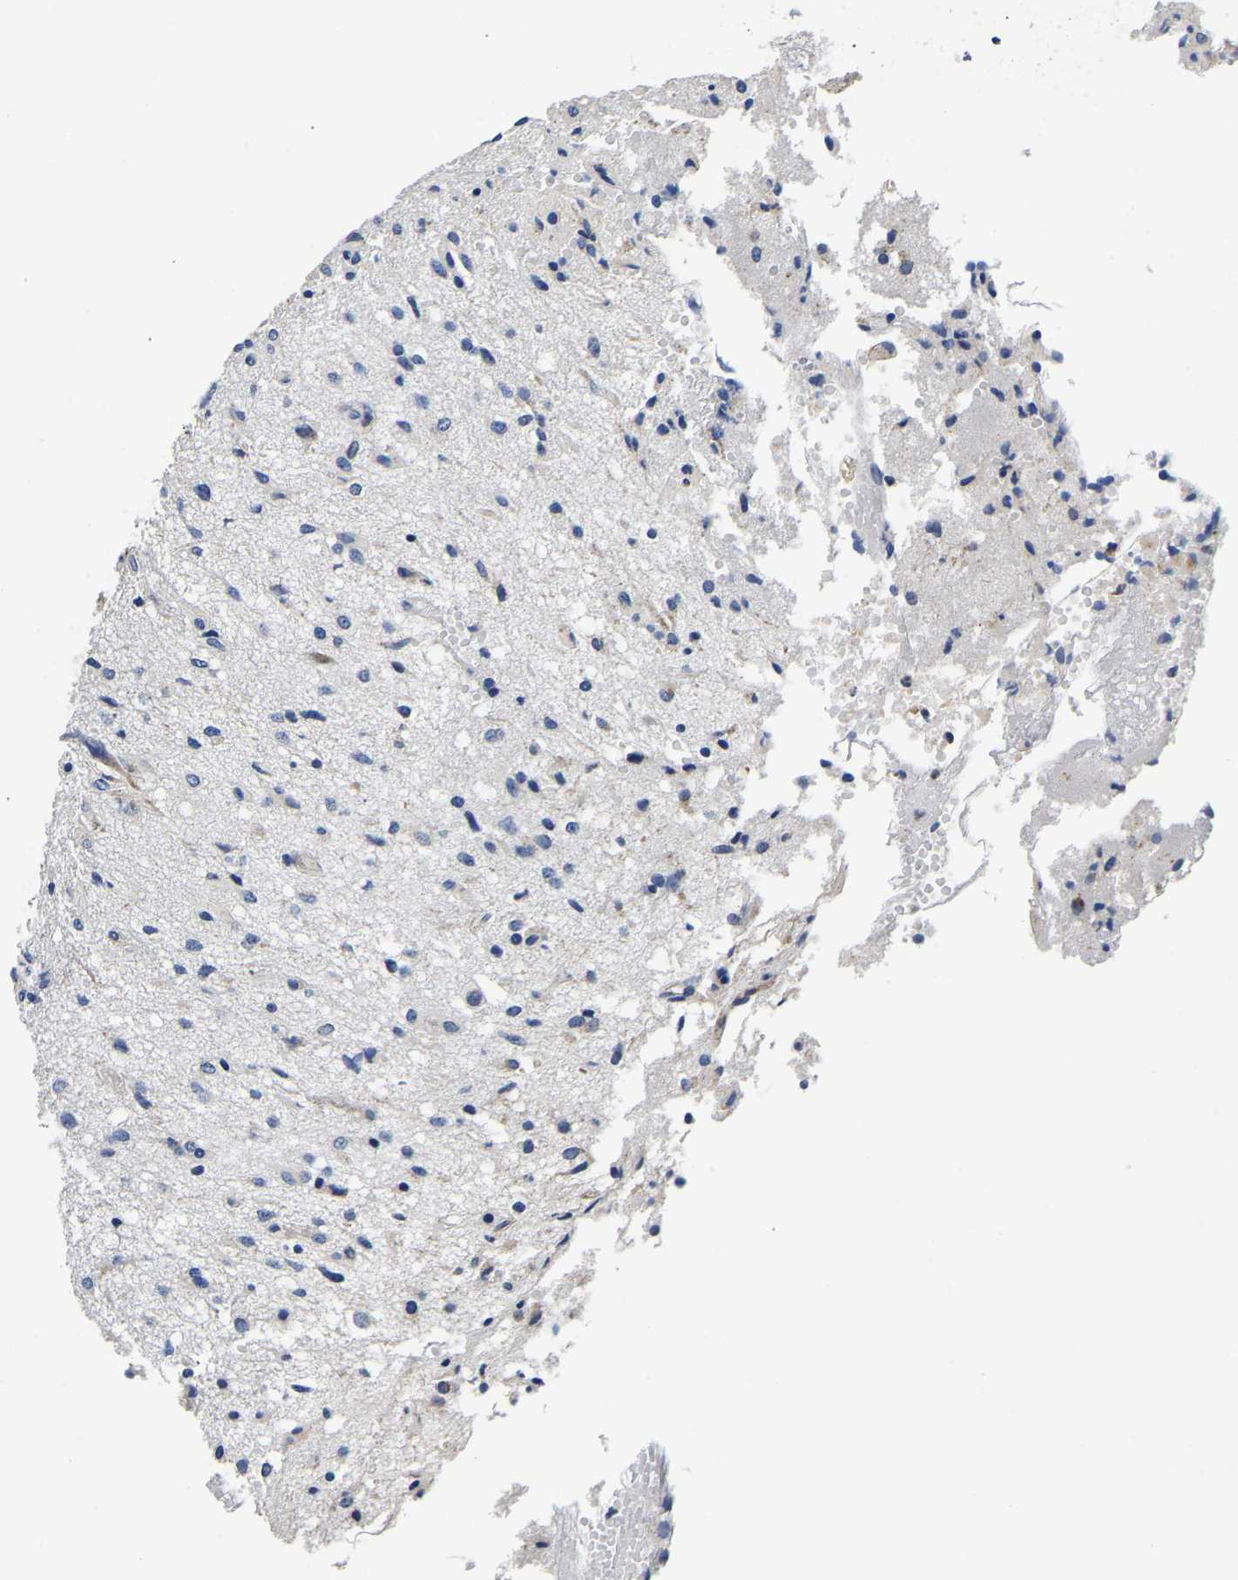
{"staining": {"intensity": "negative", "quantity": "none", "location": "none"}, "tissue": "glioma", "cell_type": "Tumor cells", "image_type": "cancer", "snomed": [{"axis": "morphology", "description": "Glioma, malignant, High grade"}, {"axis": "topography", "description": "Brain"}], "caption": "A micrograph of human glioma is negative for staining in tumor cells.", "gene": "GRN", "patient": {"sex": "female", "age": 59}}